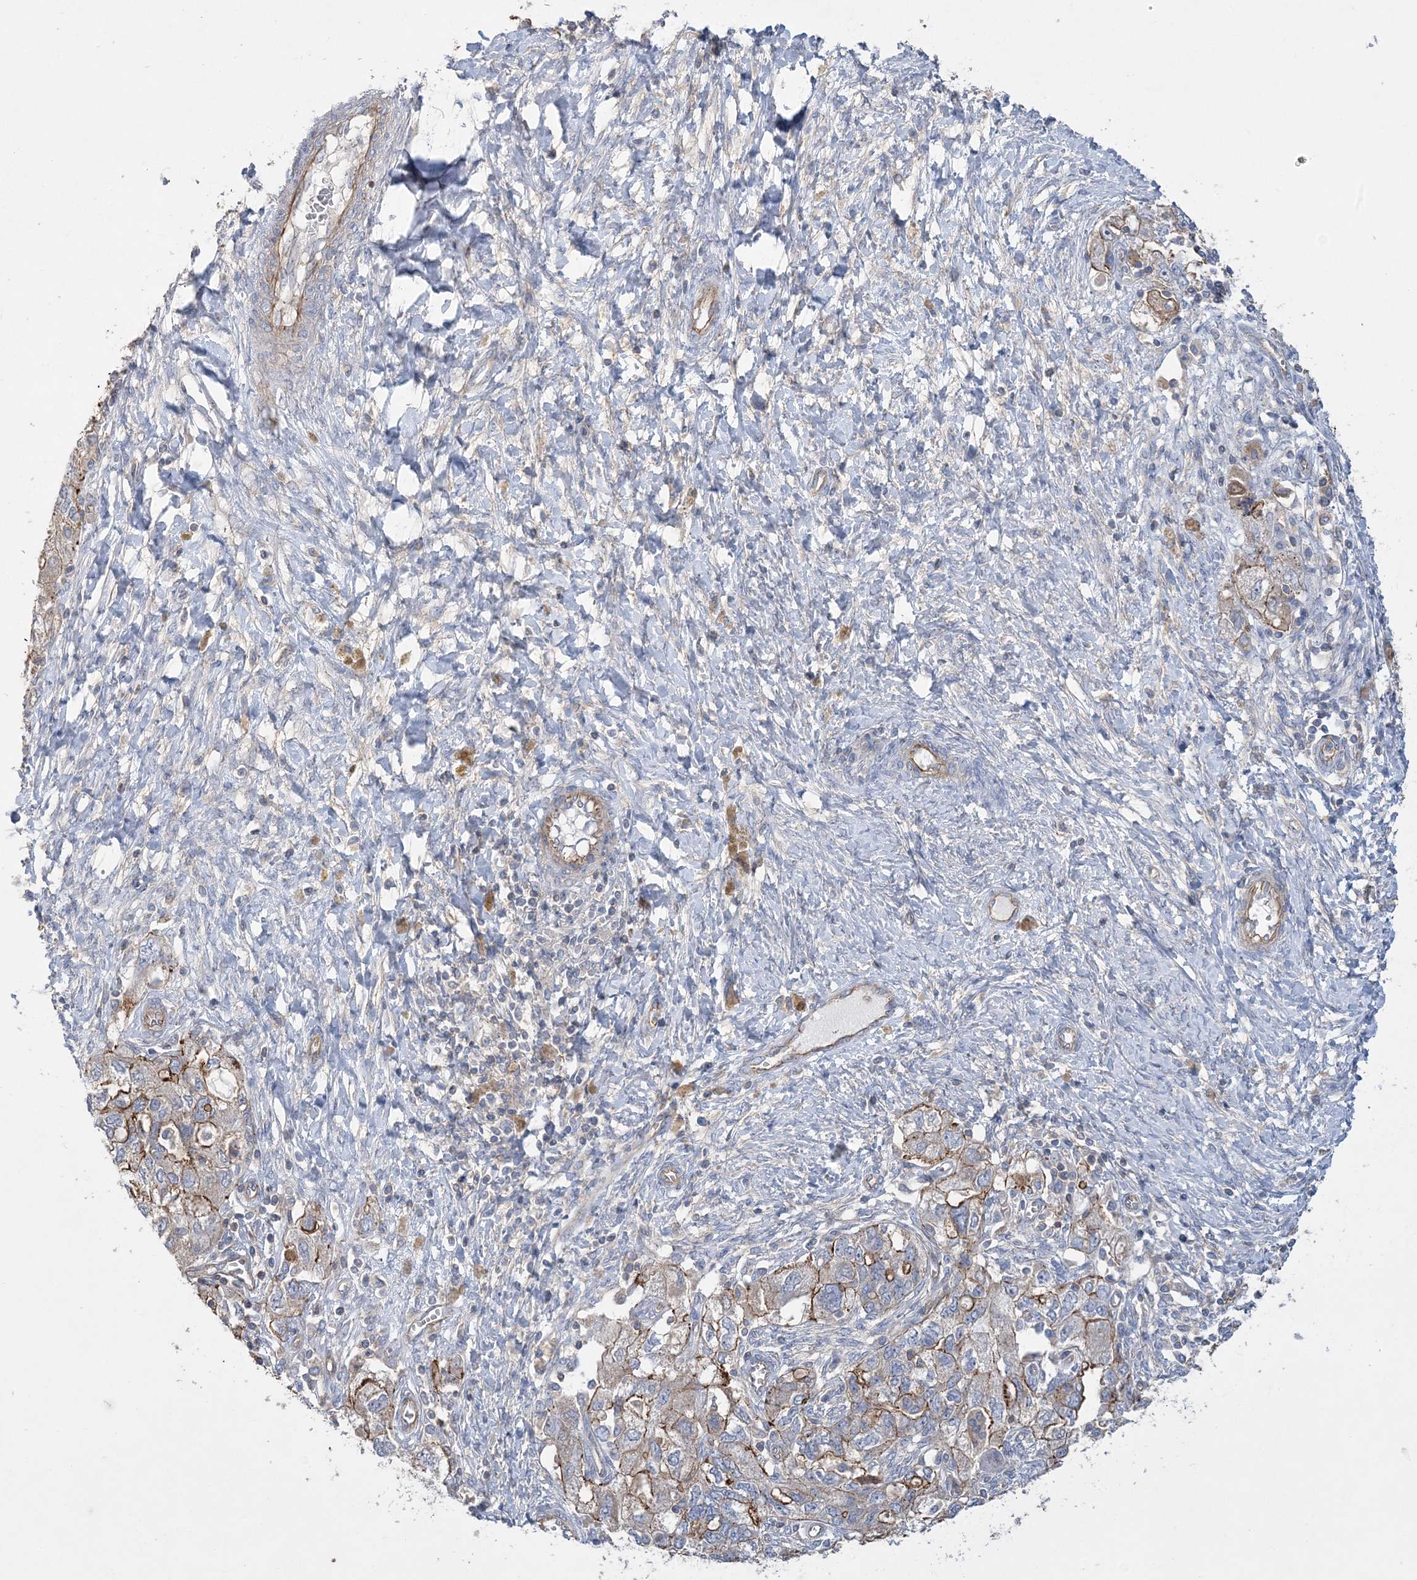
{"staining": {"intensity": "moderate", "quantity": "25%-75%", "location": "cytoplasmic/membranous"}, "tissue": "ovarian cancer", "cell_type": "Tumor cells", "image_type": "cancer", "snomed": [{"axis": "morphology", "description": "Carcinoma, NOS"}, {"axis": "morphology", "description": "Cystadenocarcinoma, serous, NOS"}, {"axis": "topography", "description": "Ovary"}], "caption": "This micrograph displays ovarian carcinoma stained with immunohistochemistry (IHC) to label a protein in brown. The cytoplasmic/membranous of tumor cells show moderate positivity for the protein. Nuclei are counter-stained blue.", "gene": "PIGC", "patient": {"sex": "female", "age": 69}}